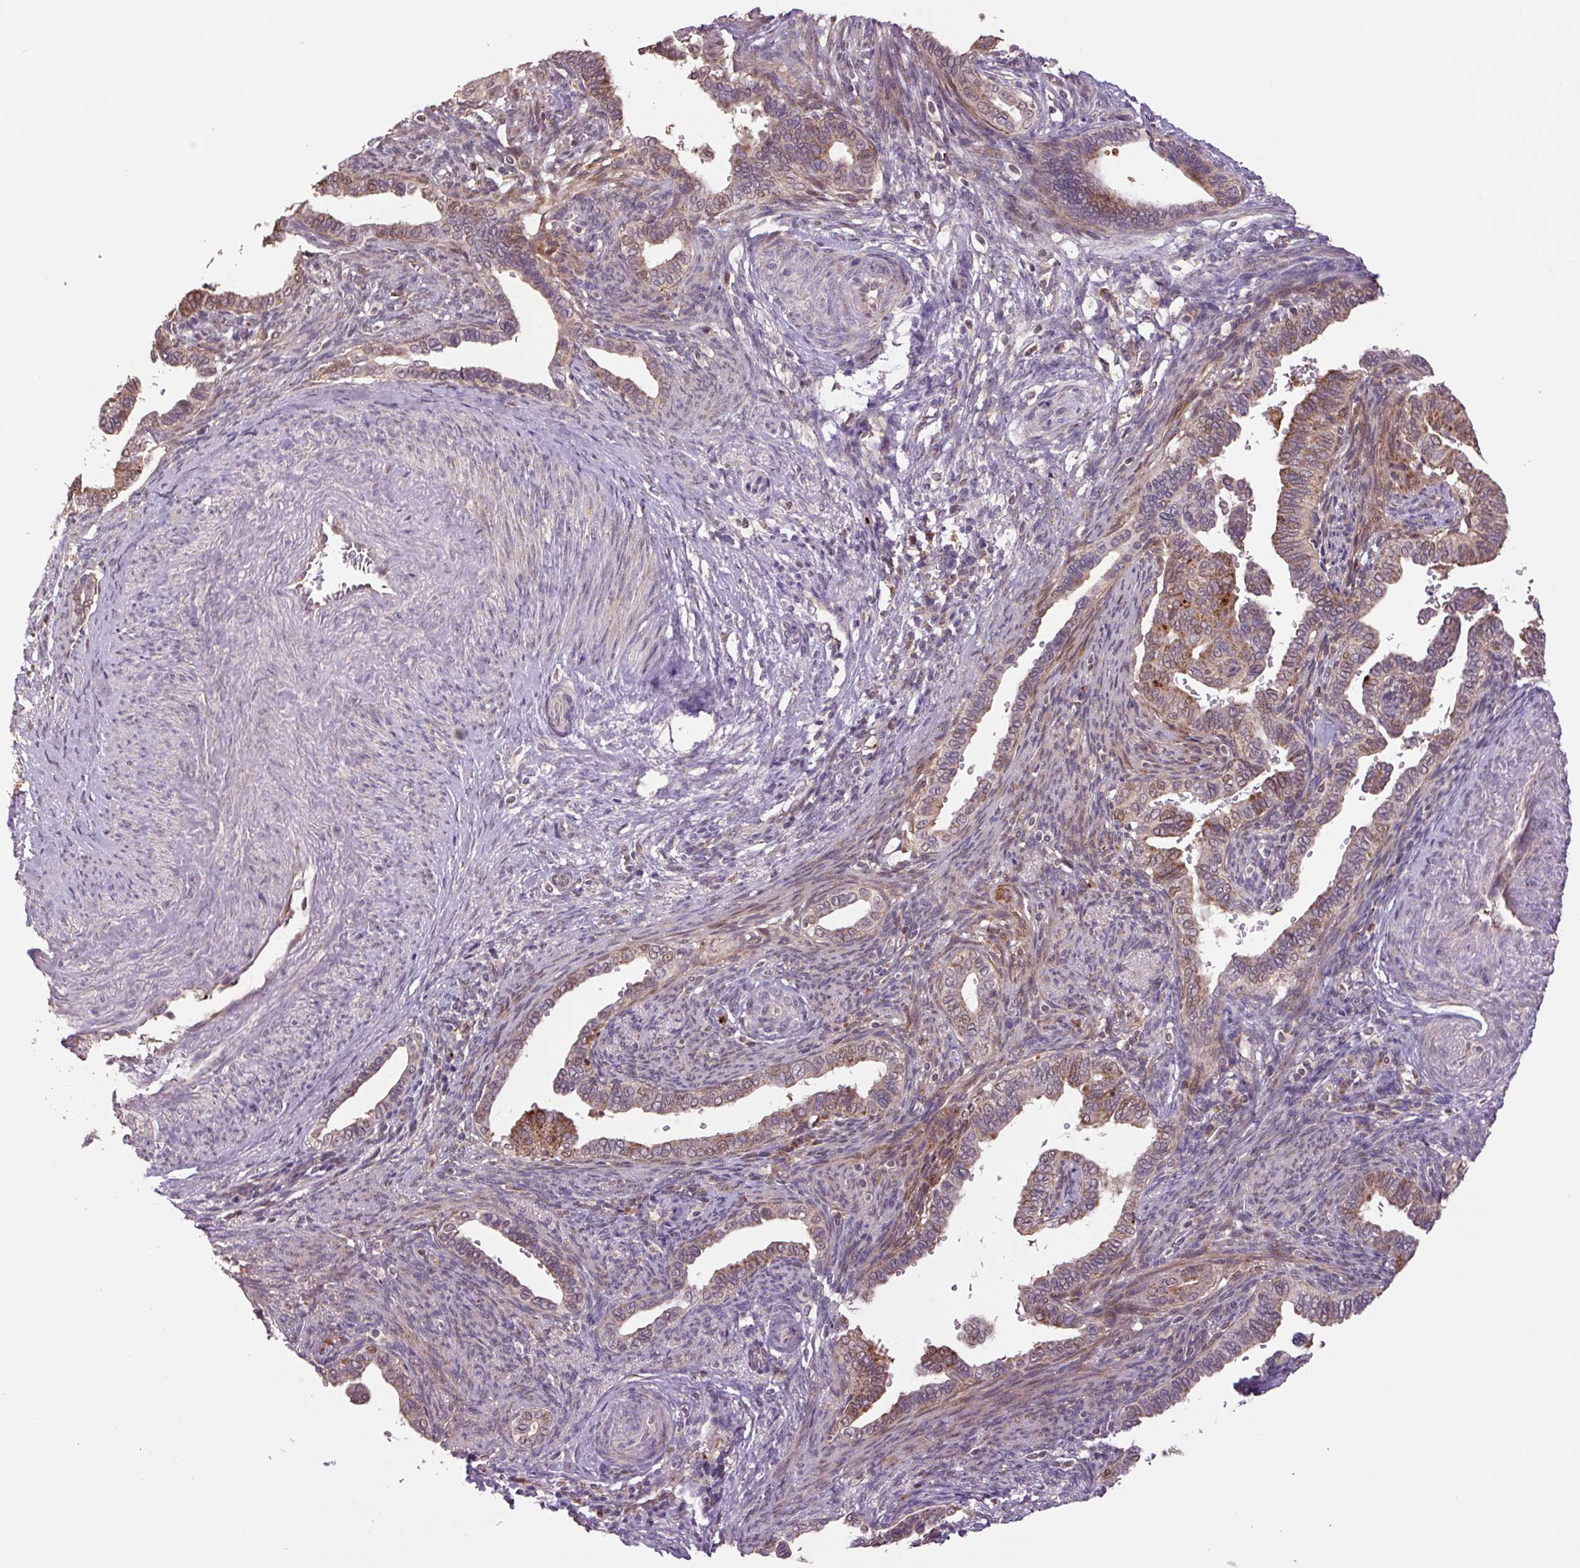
{"staining": {"intensity": "strong", "quantity": "<25%", "location": "cytoplasmic/membranous"}, "tissue": "cervical cancer", "cell_type": "Tumor cells", "image_type": "cancer", "snomed": [{"axis": "morphology", "description": "Adenocarcinoma, NOS"}, {"axis": "morphology", "description": "Adenocarcinoma, Low grade"}, {"axis": "topography", "description": "Cervix"}], "caption": "Immunohistochemical staining of cervical adenocarcinoma displays medium levels of strong cytoplasmic/membranous protein positivity in approximately <25% of tumor cells.", "gene": "TMEM160", "patient": {"sex": "female", "age": 35}}